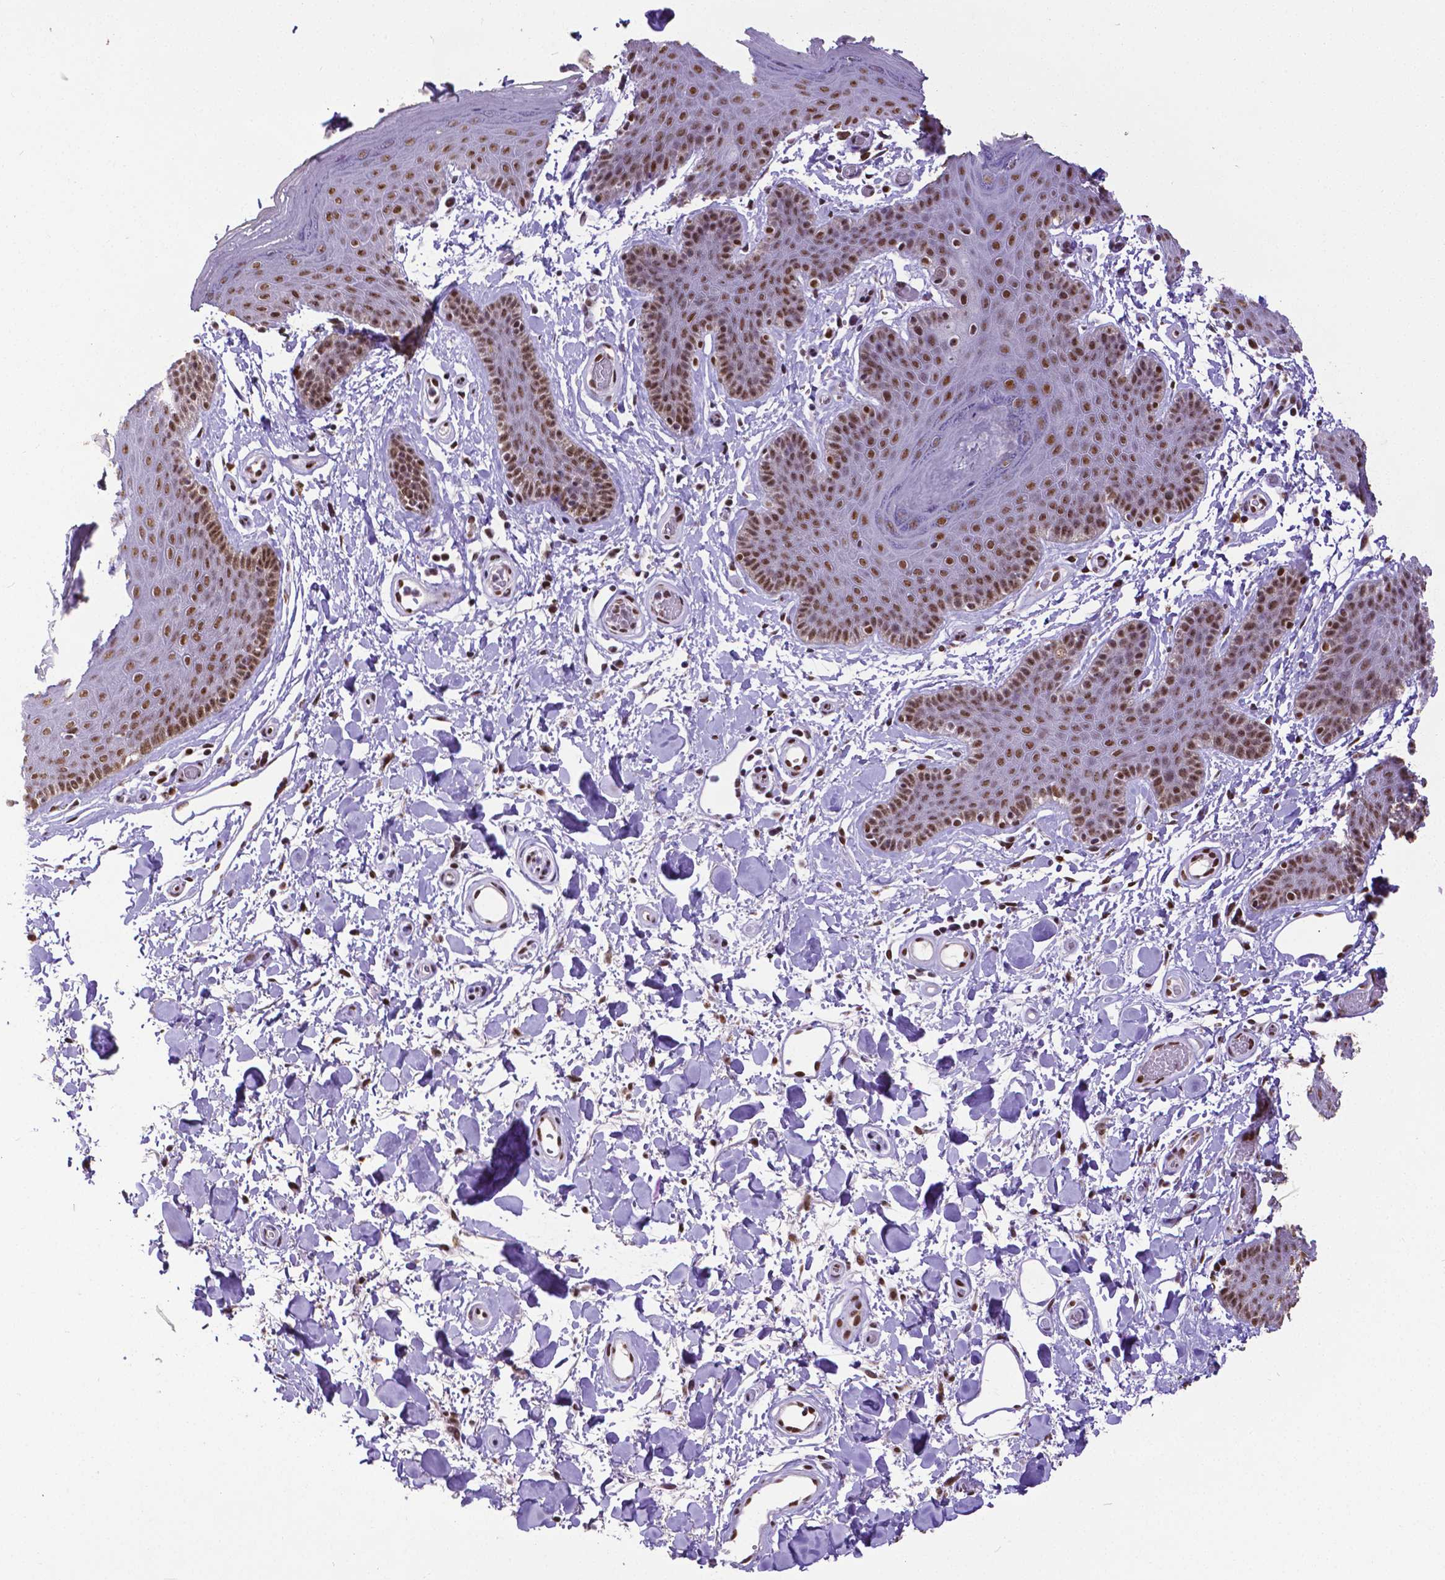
{"staining": {"intensity": "moderate", "quantity": ">75%", "location": "nuclear"}, "tissue": "skin", "cell_type": "Epidermal cells", "image_type": "normal", "snomed": [{"axis": "morphology", "description": "Normal tissue, NOS"}, {"axis": "topography", "description": "Anal"}], "caption": "DAB (3,3'-diaminobenzidine) immunohistochemical staining of benign skin demonstrates moderate nuclear protein staining in approximately >75% of epidermal cells. The staining is performed using DAB brown chromogen to label protein expression. The nuclei are counter-stained blue using hematoxylin.", "gene": "ATRX", "patient": {"sex": "male", "age": 53}}